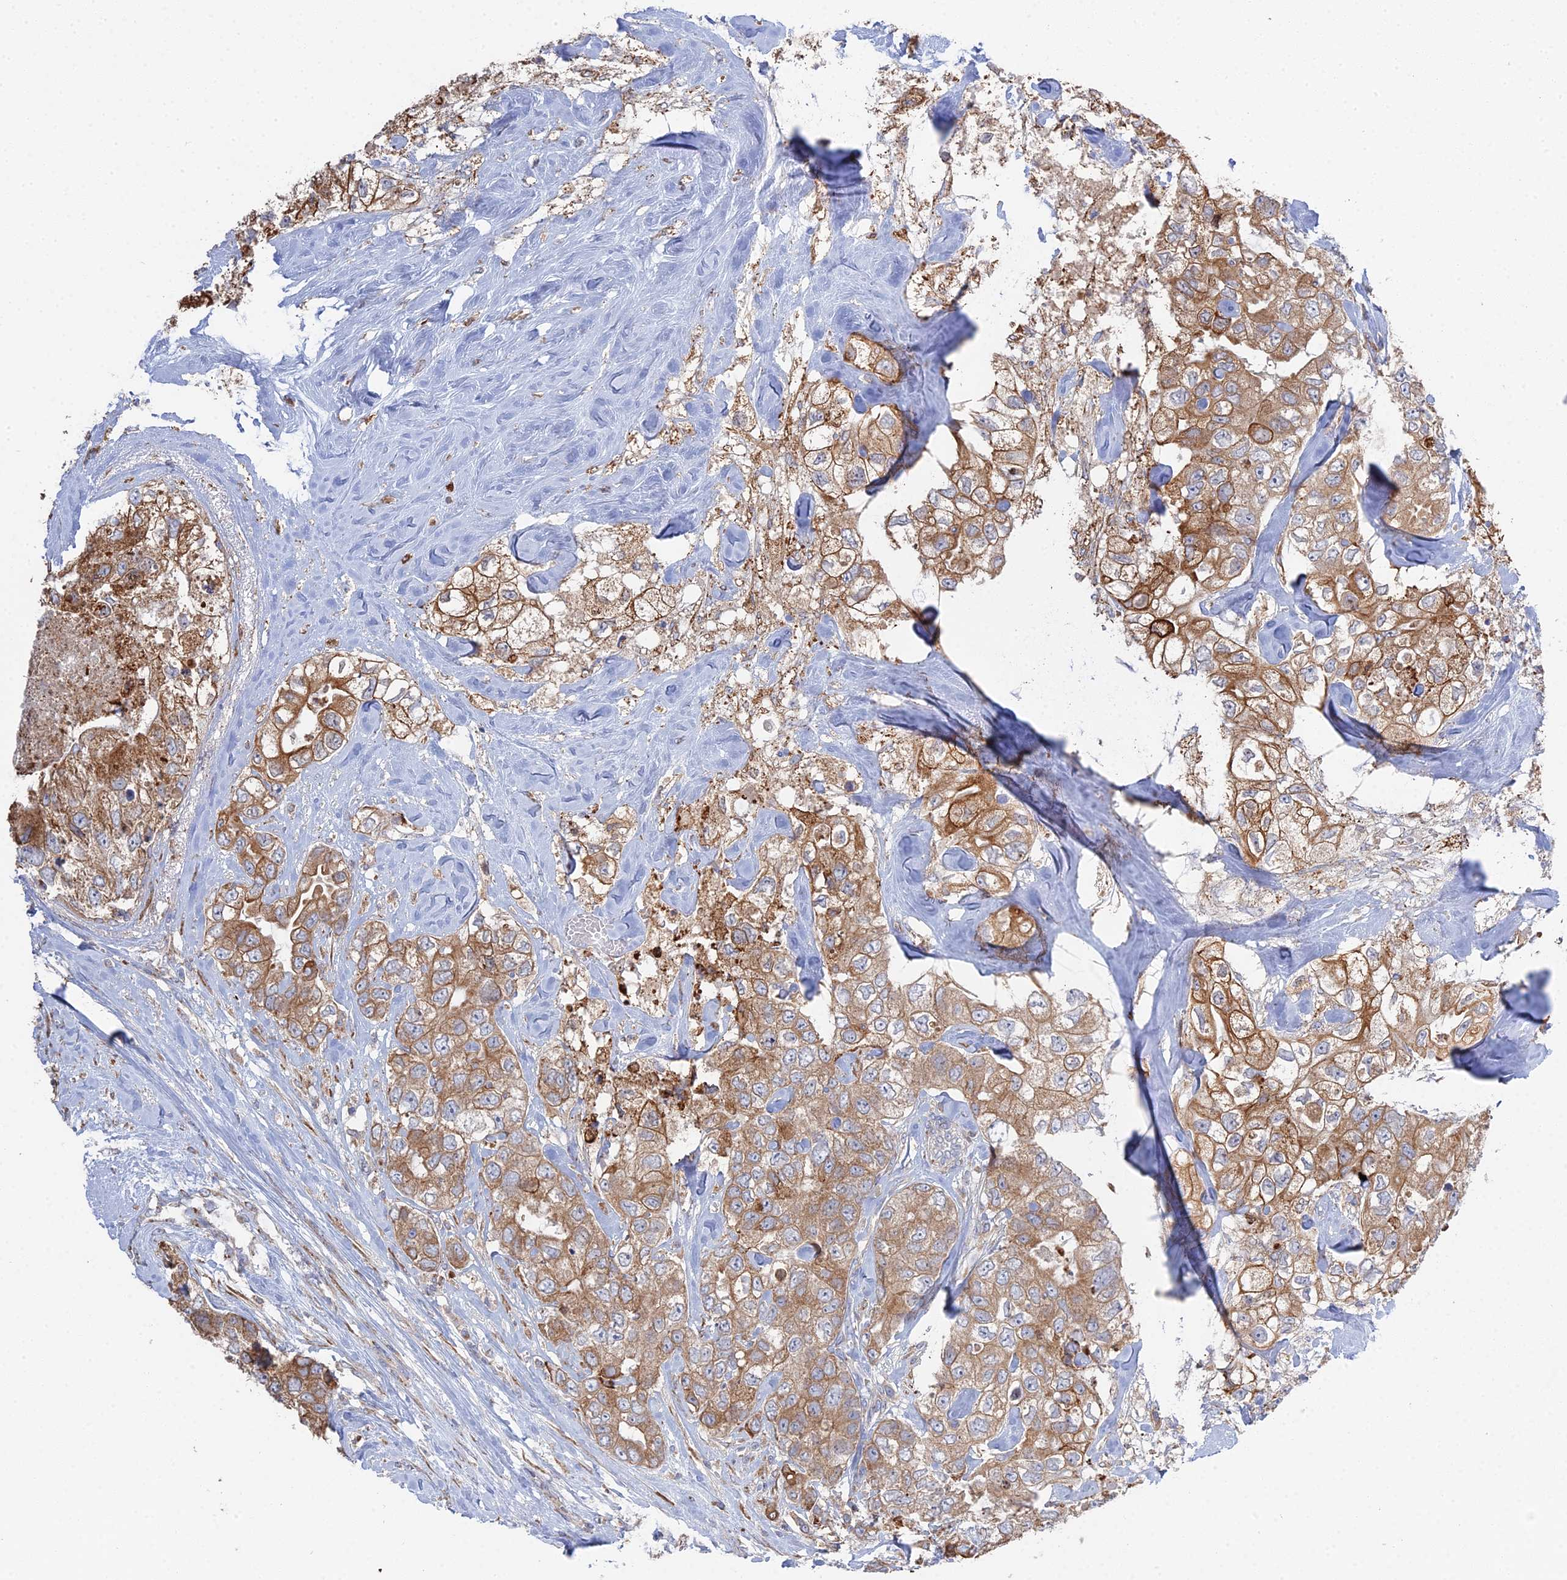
{"staining": {"intensity": "moderate", "quantity": ">75%", "location": "cytoplasmic/membranous"}, "tissue": "breast cancer", "cell_type": "Tumor cells", "image_type": "cancer", "snomed": [{"axis": "morphology", "description": "Duct carcinoma"}, {"axis": "topography", "description": "Breast"}], "caption": "Immunohistochemical staining of breast cancer exhibits moderate cytoplasmic/membranous protein expression in approximately >75% of tumor cells.", "gene": "TRAPPC6A", "patient": {"sex": "female", "age": 62}}